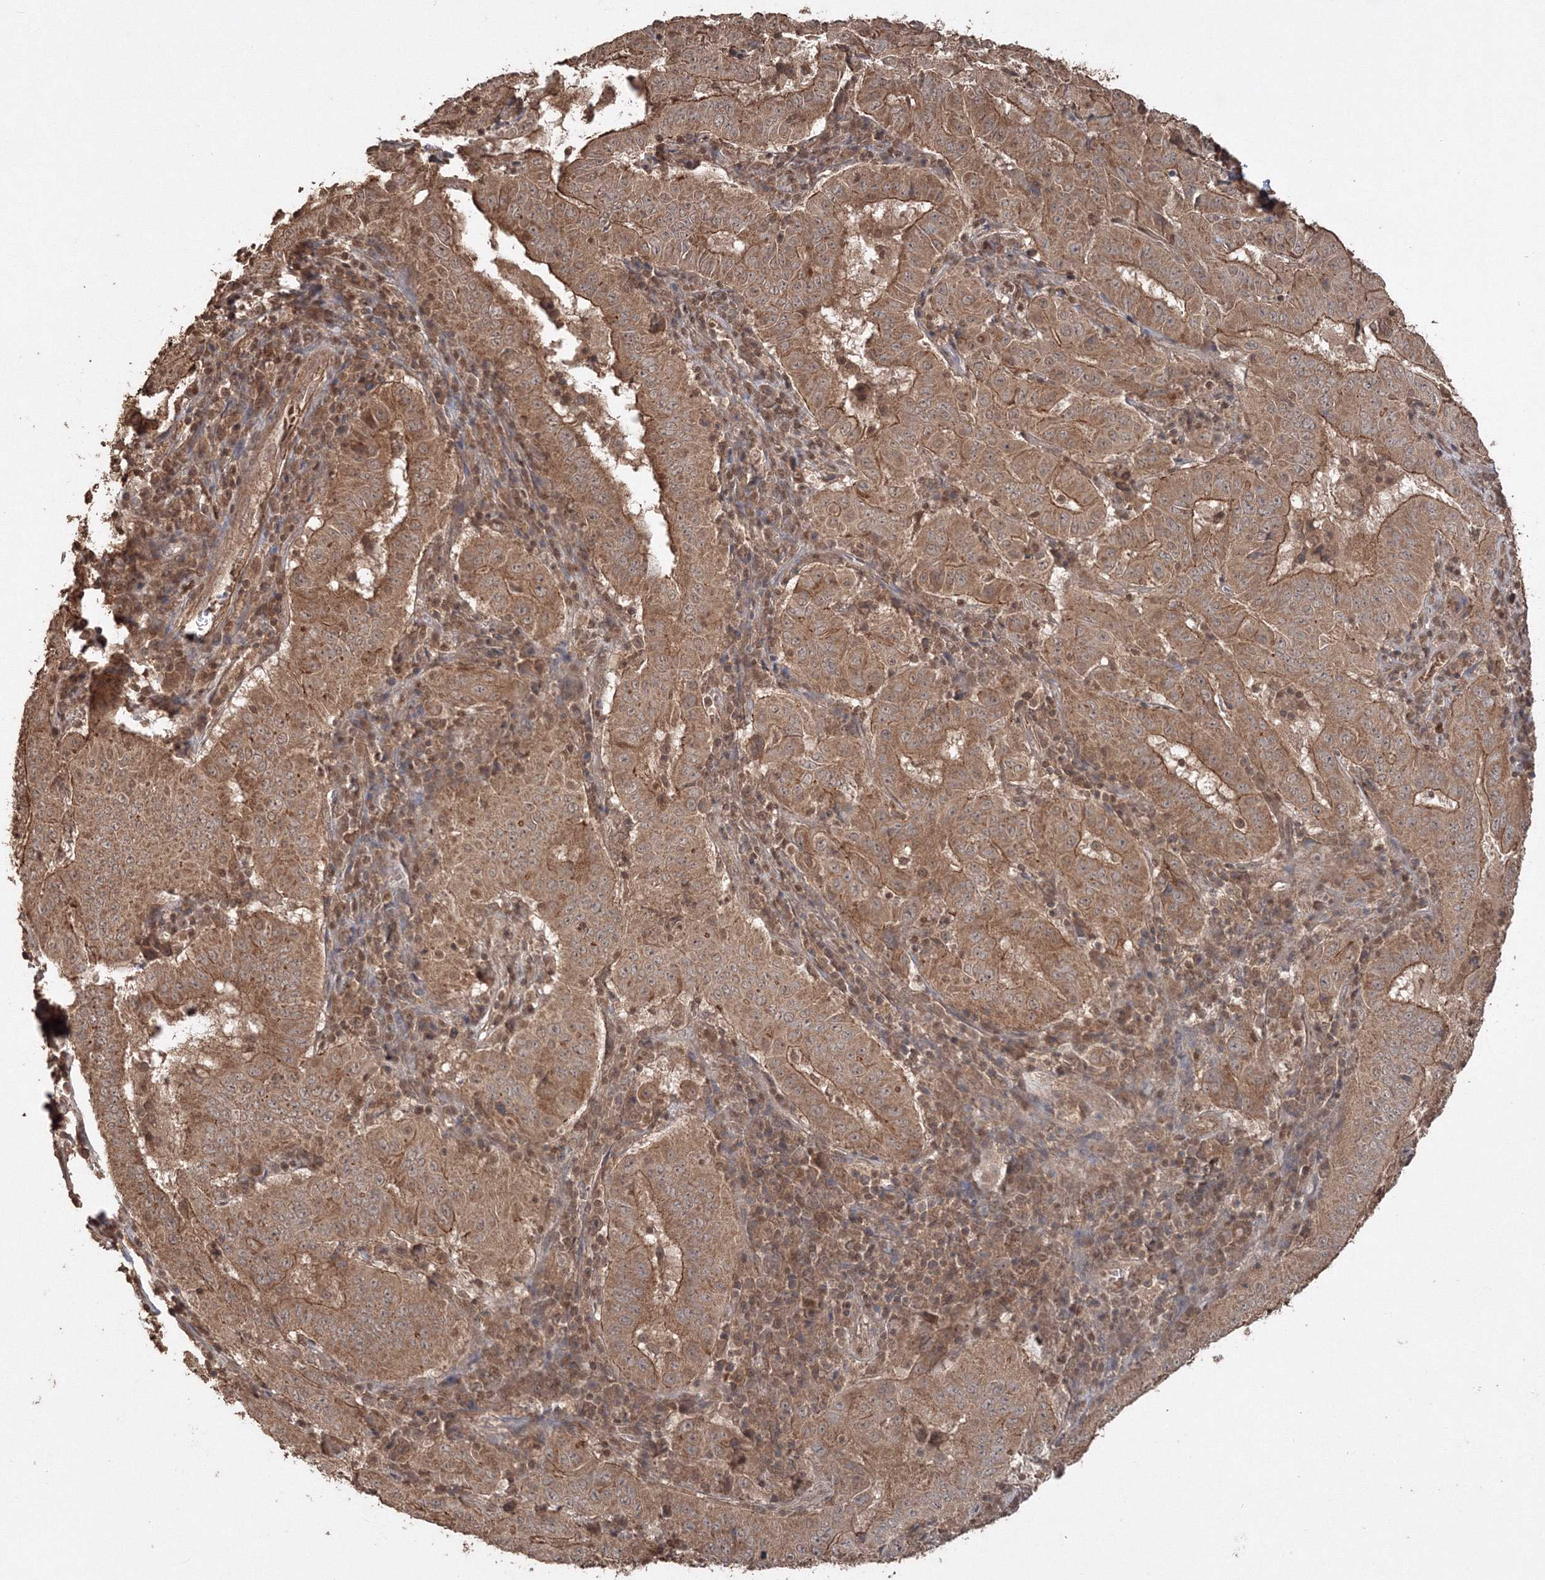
{"staining": {"intensity": "moderate", "quantity": ">75%", "location": "cytoplasmic/membranous"}, "tissue": "pancreatic cancer", "cell_type": "Tumor cells", "image_type": "cancer", "snomed": [{"axis": "morphology", "description": "Adenocarcinoma, NOS"}, {"axis": "topography", "description": "Pancreas"}], "caption": "An image of adenocarcinoma (pancreatic) stained for a protein reveals moderate cytoplasmic/membranous brown staining in tumor cells. (Stains: DAB (3,3'-diaminobenzidine) in brown, nuclei in blue, Microscopy: brightfield microscopy at high magnification).", "gene": "CCDC122", "patient": {"sex": "male", "age": 63}}